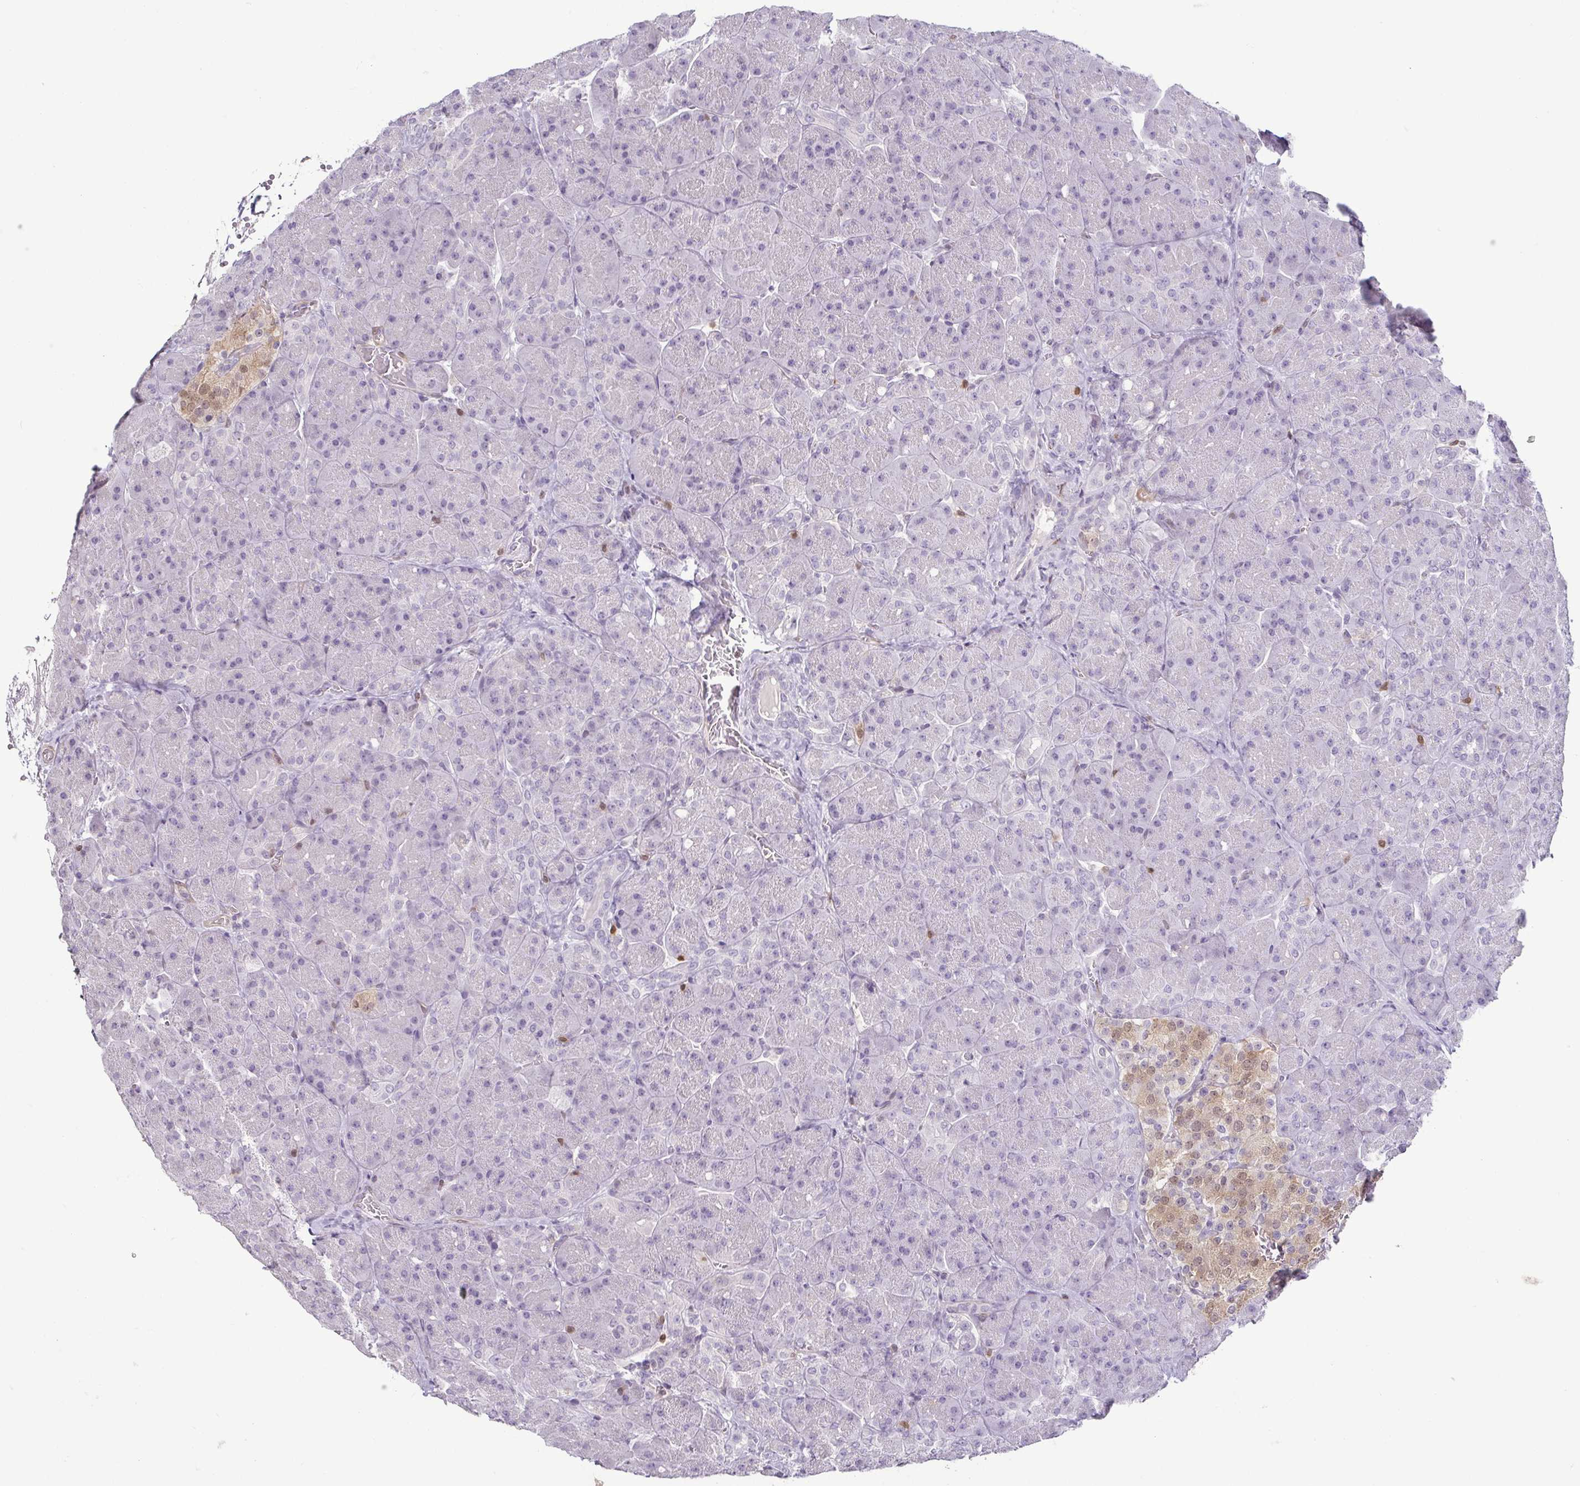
{"staining": {"intensity": "negative", "quantity": "none", "location": "none"}, "tissue": "pancreas", "cell_type": "Exocrine glandular cells", "image_type": "normal", "snomed": [{"axis": "morphology", "description": "Normal tissue, NOS"}, {"axis": "topography", "description": "Pancreas"}], "caption": "Pancreas was stained to show a protein in brown. There is no significant staining in exocrine glandular cells. (Stains: DAB immunohistochemistry with hematoxylin counter stain, Microscopy: brightfield microscopy at high magnification).", "gene": "HOPX", "patient": {"sex": "male", "age": 55}}